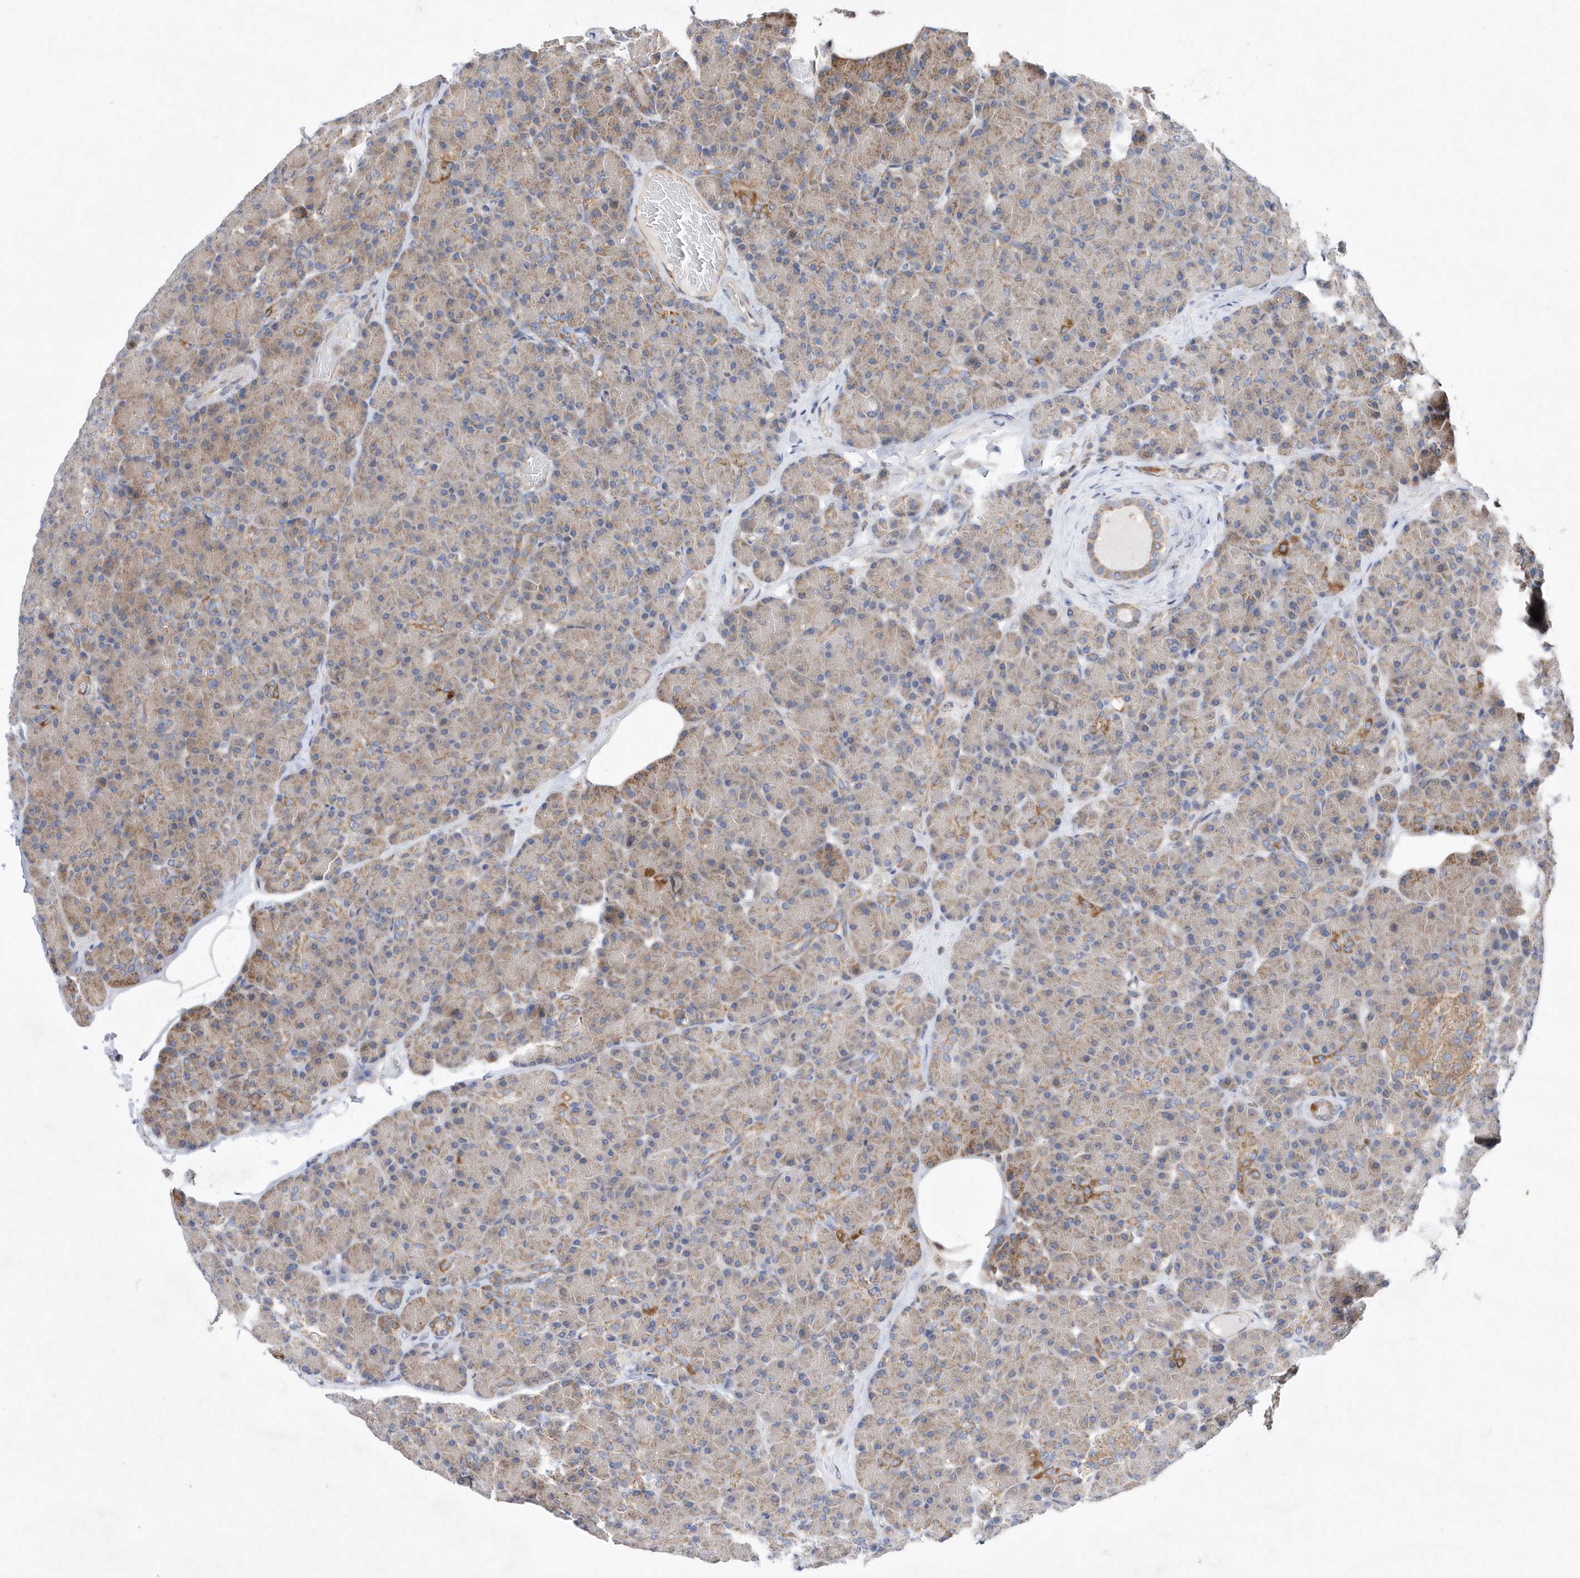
{"staining": {"intensity": "moderate", "quantity": "25%-75%", "location": "cytoplasmic/membranous"}, "tissue": "pancreas", "cell_type": "Exocrine glandular cells", "image_type": "normal", "snomed": [{"axis": "morphology", "description": "Normal tissue, NOS"}, {"axis": "topography", "description": "Pancreas"}], "caption": "Immunohistochemistry (IHC) of unremarkable human pancreas shows medium levels of moderate cytoplasmic/membranous staining in about 25%-75% of exocrine glandular cells.", "gene": "JKAMP", "patient": {"sex": "female", "age": 43}}